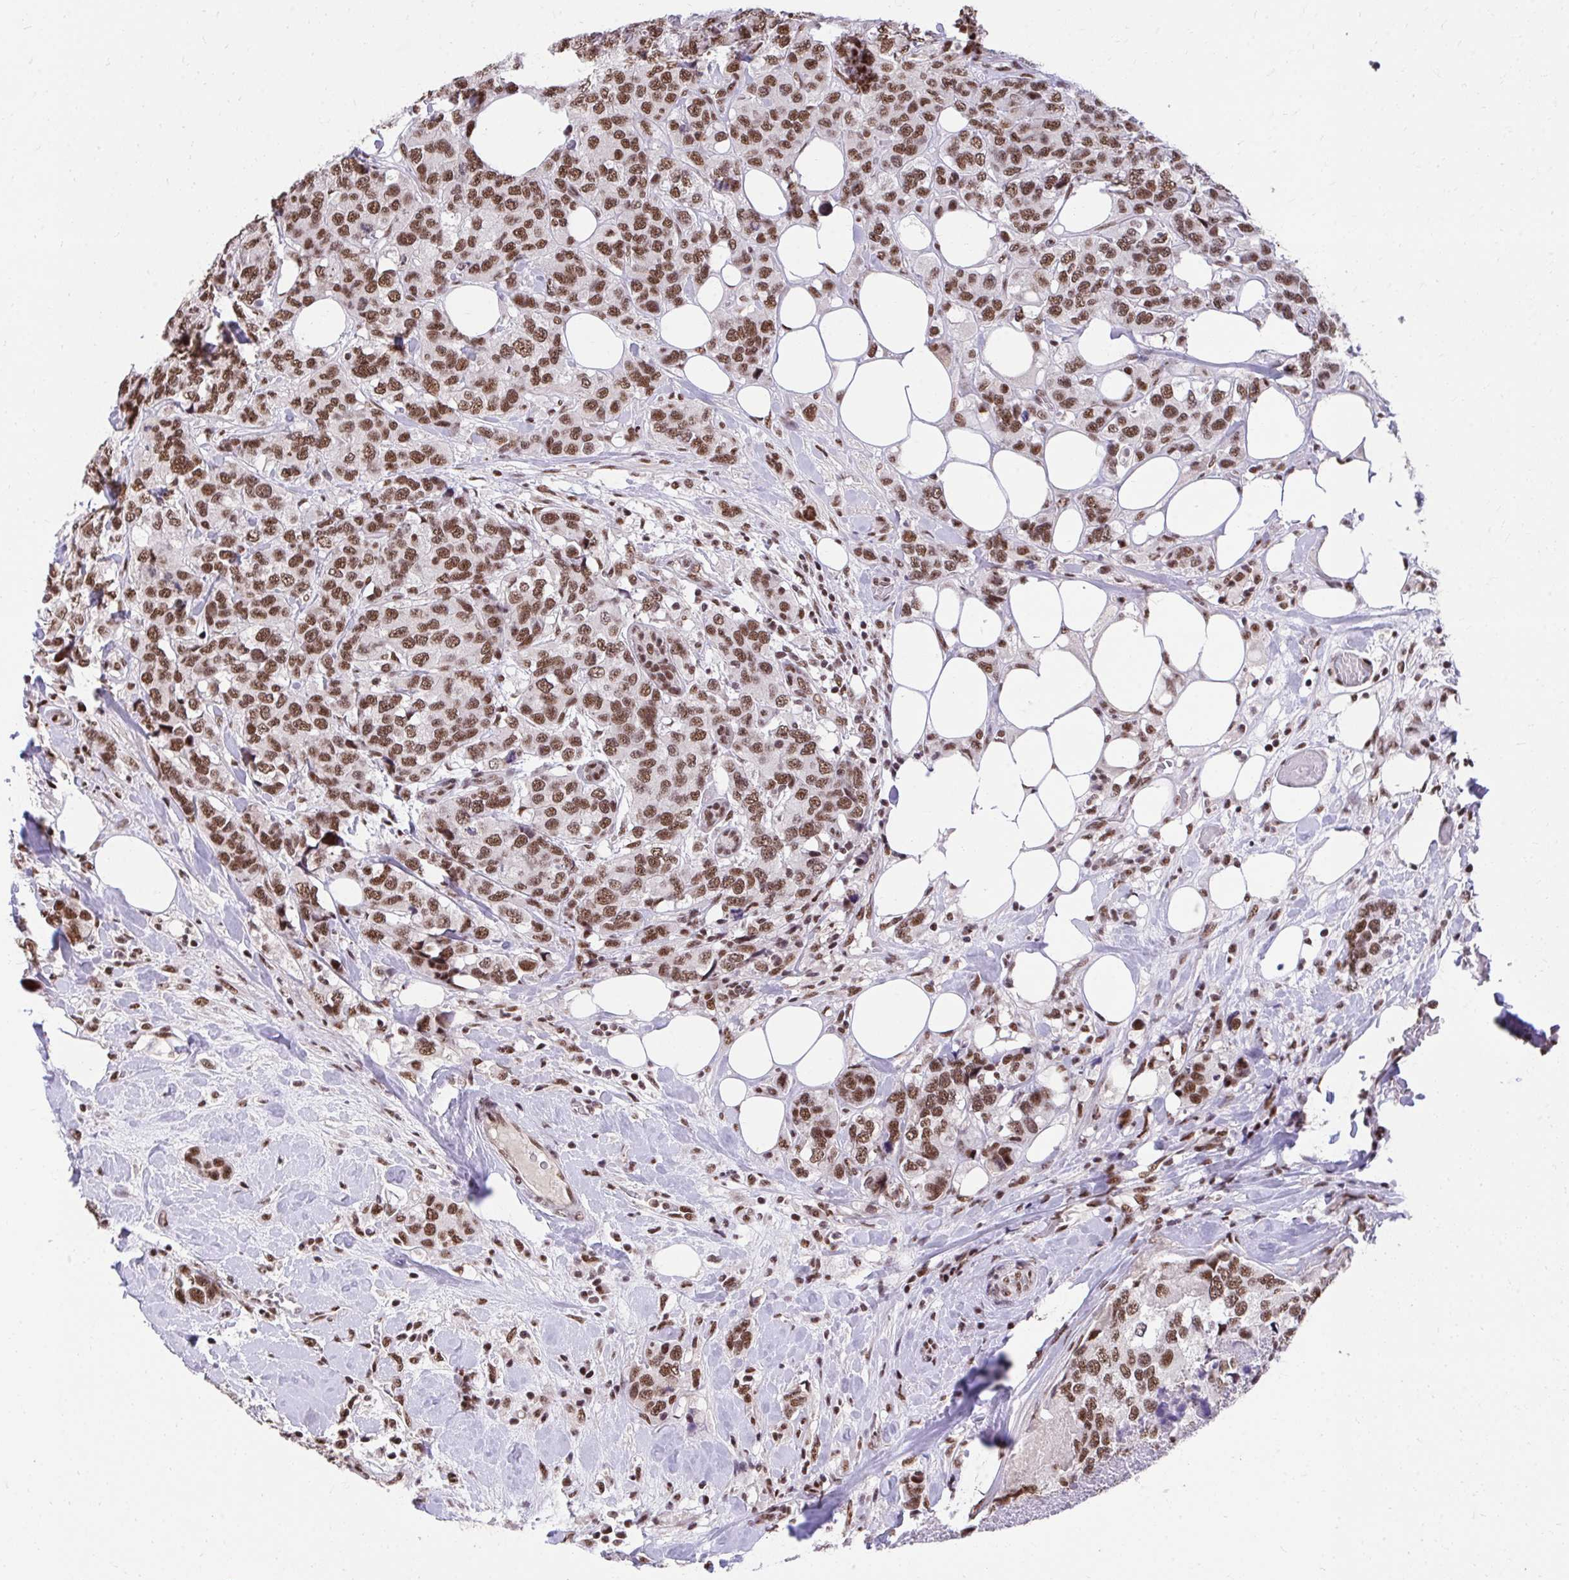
{"staining": {"intensity": "strong", "quantity": ">75%", "location": "nuclear"}, "tissue": "breast cancer", "cell_type": "Tumor cells", "image_type": "cancer", "snomed": [{"axis": "morphology", "description": "Lobular carcinoma"}, {"axis": "topography", "description": "Breast"}], "caption": "IHC of human lobular carcinoma (breast) exhibits high levels of strong nuclear expression in approximately >75% of tumor cells.", "gene": "SYNE4", "patient": {"sex": "female", "age": 59}}